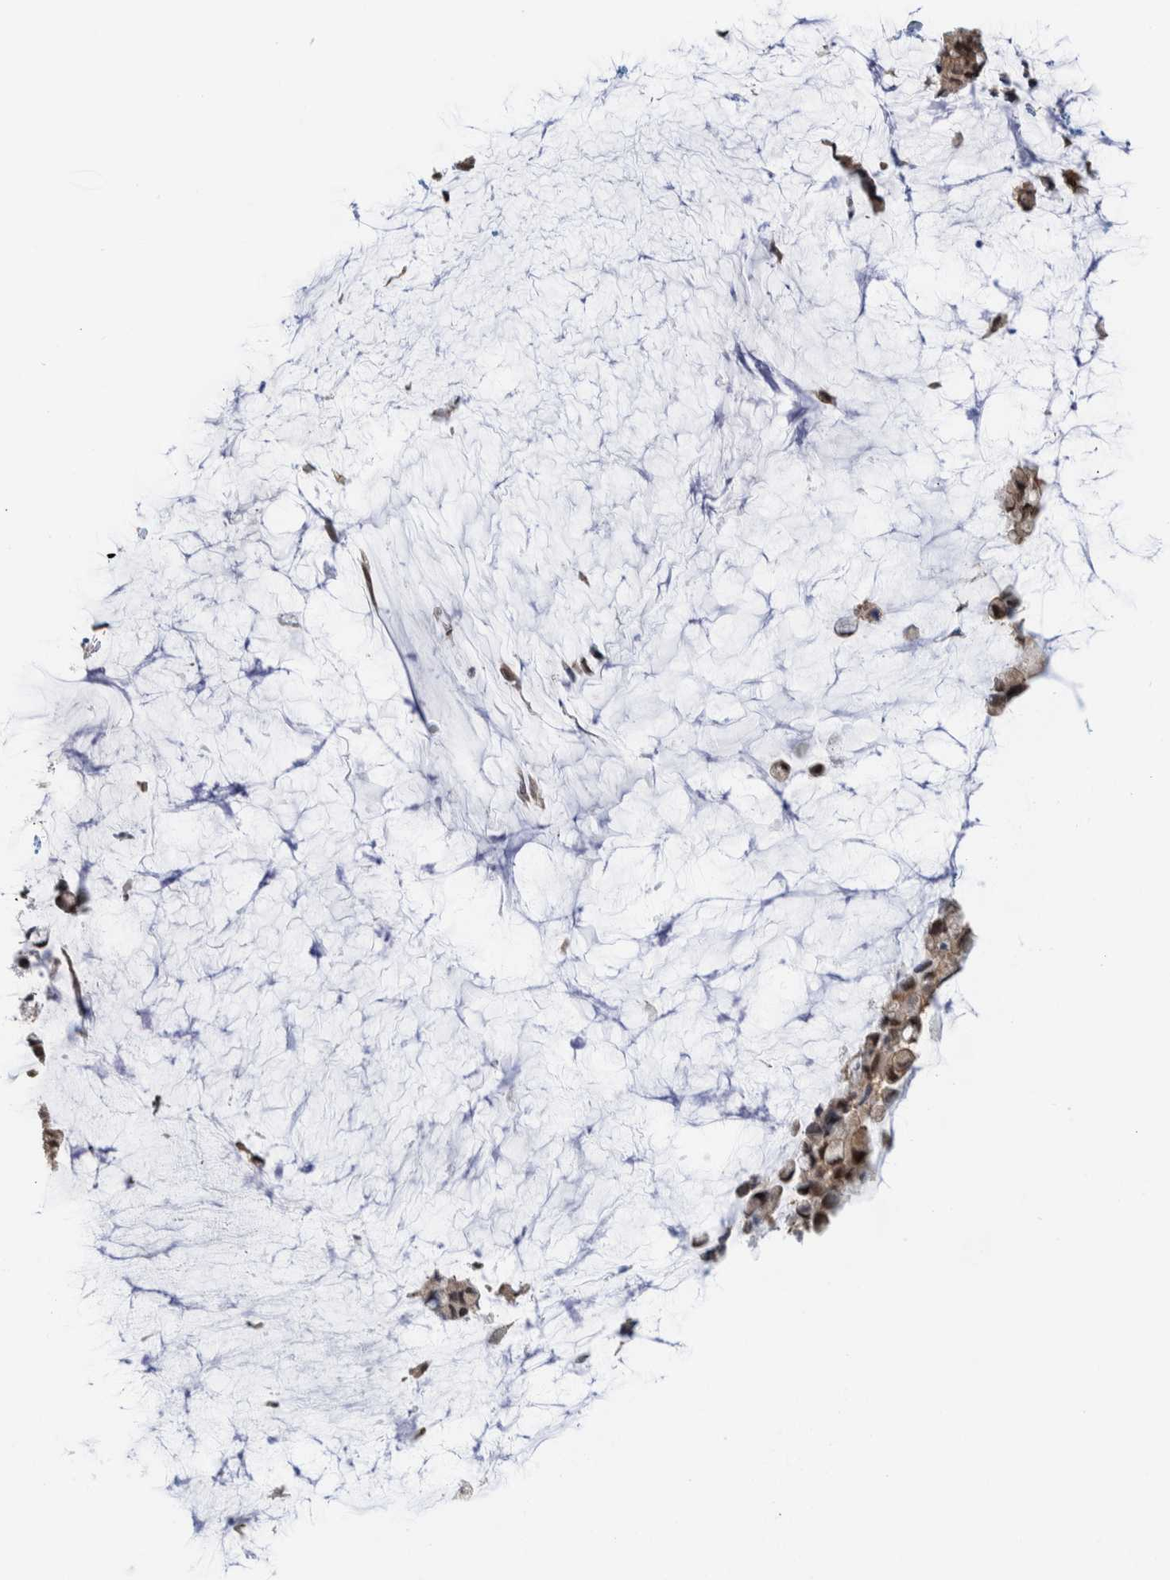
{"staining": {"intensity": "strong", "quantity": ">75%", "location": "nuclear"}, "tissue": "pancreatic cancer", "cell_type": "Tumor cells", "image_type": "cancer", "snomed": [{"axis": "morphology", "description": "Adenocarcinoma, NOS"}, {"axis": "topography", "description": "Pancreas"}], "caption": "Pancreatic cancer stained with DAB (3,3'-diaminobenzidine) immunohistochemistry reveals high levels of strong nuclear positivity in about >75% of tumor cells.", "gene": "COPS3", "patient": {"sex": "male", "age": 41}}